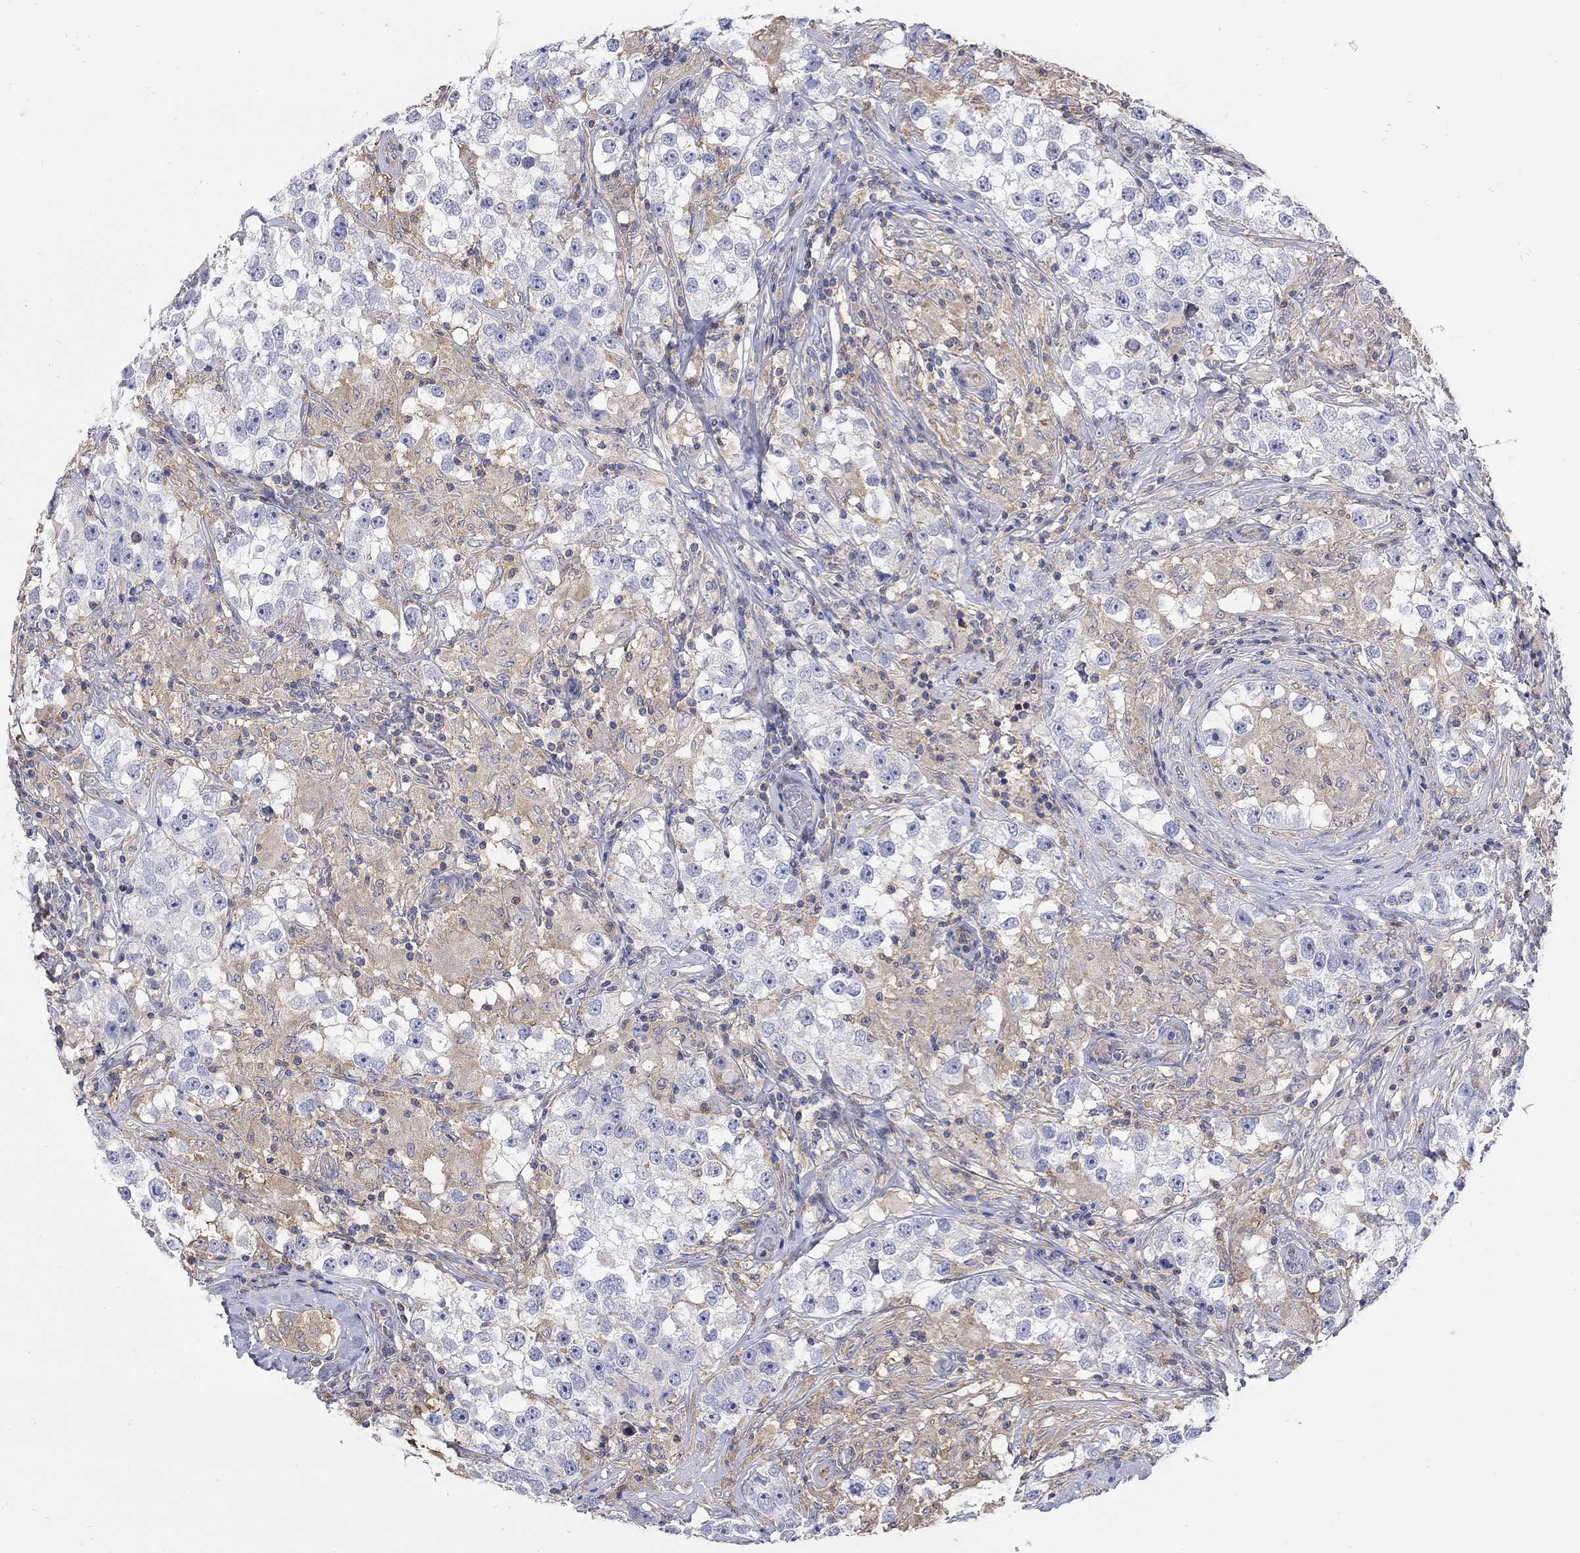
{"staining": {"intensity": "negative", "quantity": "none", "location": "none"}, "tissue": "testis cancer", "cell_type": "Tumor cells", "image_type": "cancer", "snomed": [{"axis": "morphology", "description": "Seminoma, NOS"}, {"axis": "topography", "description": "Testis"}], "caption": "Image shows no protein positivity in tumor cells of testis seminoma tissue.", "gene": "TEKT3", "patient": {"sex": "male", "age": 46}}